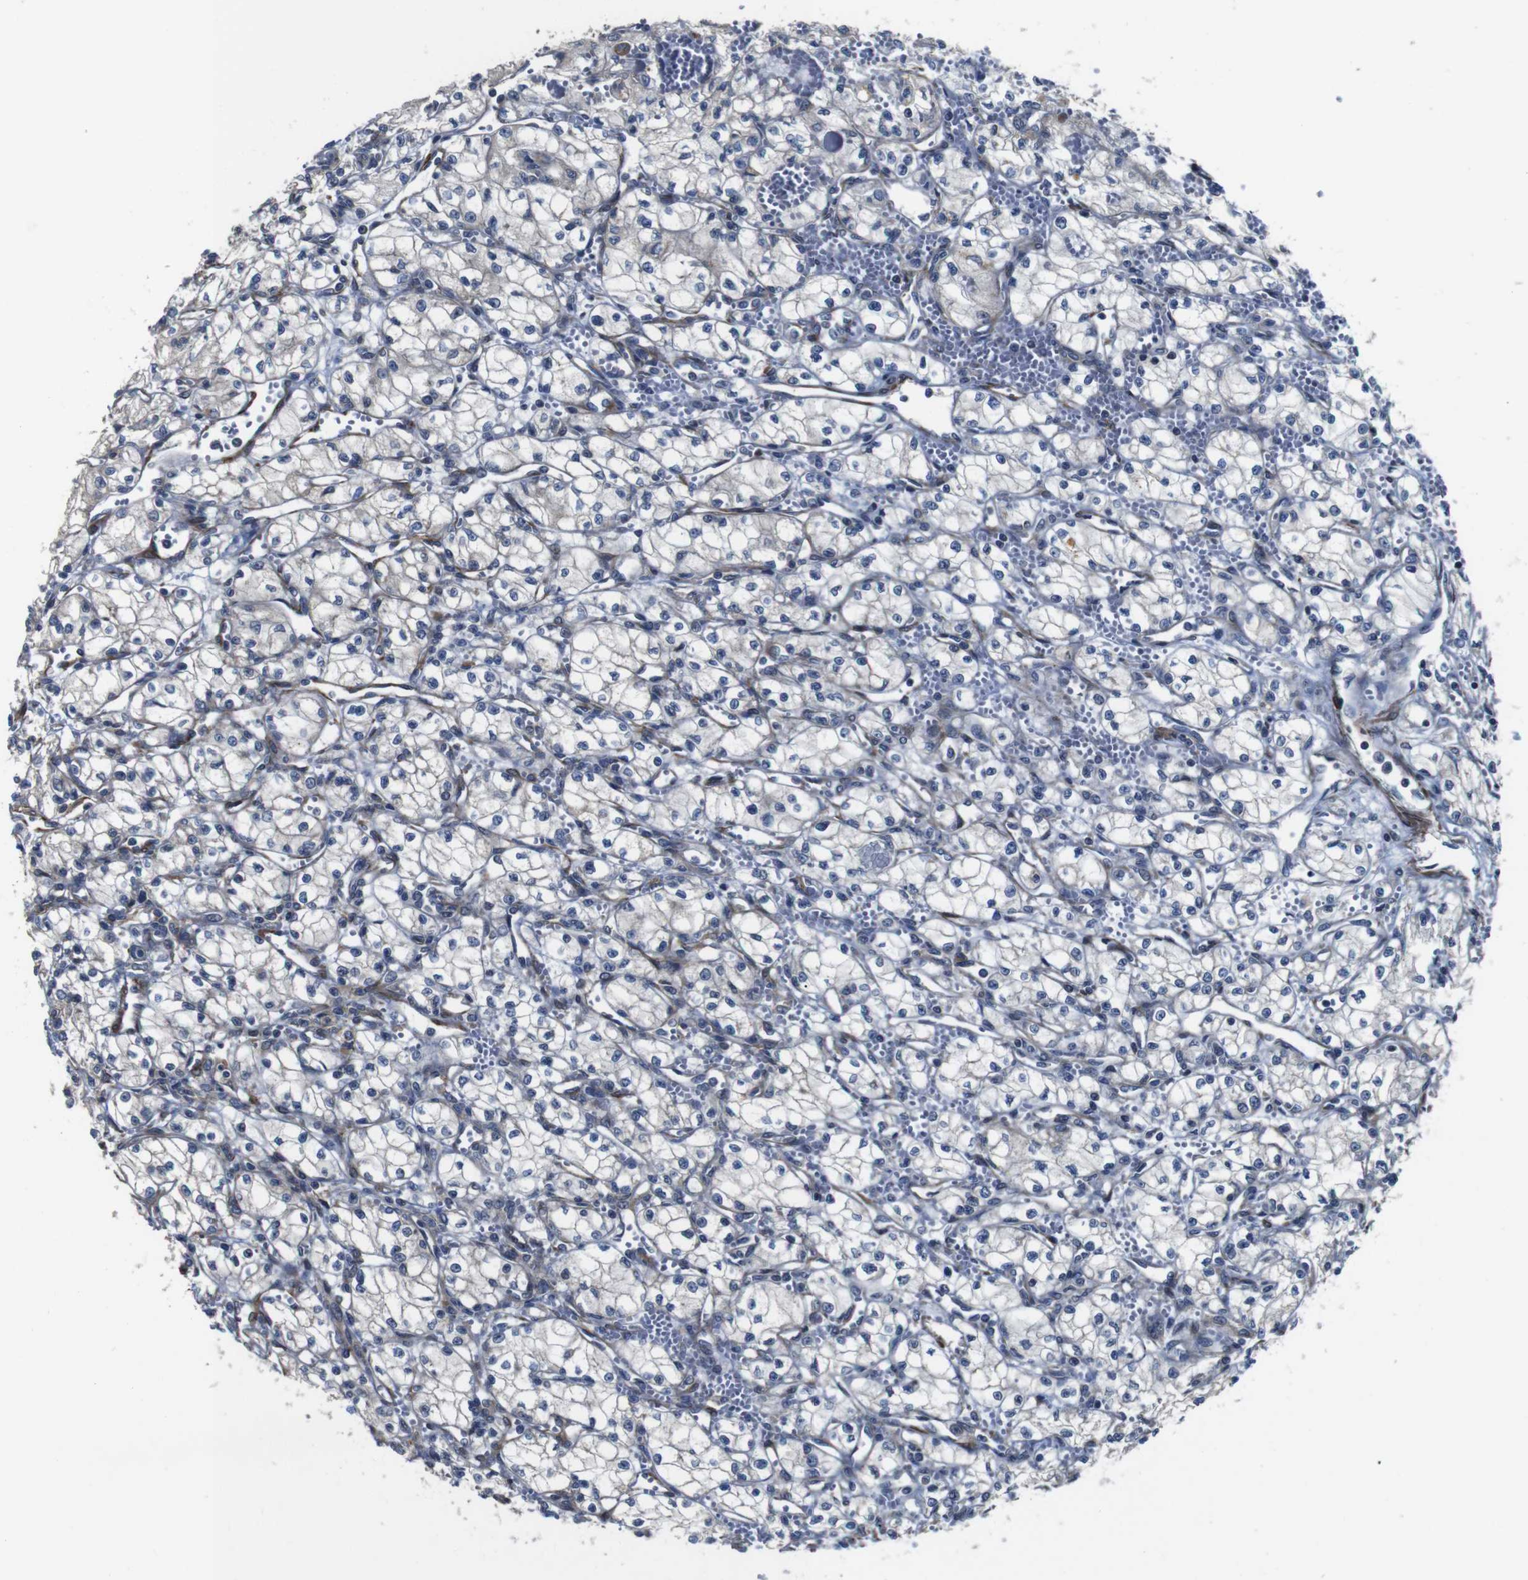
{"staining": {"intensity": "negative", "quantity": "none", "location": "none"}, "tissue": "renal cancer", "cell_type": "Tumor cells", "image_type": "cancer", "snomed": [{"axis": "morphology", "description": "Normal tissue, NOS"}, {"axis": "morphology", "description": "Adenocarcinoma, NOS"}, {"axis": "topography", "description": "Kidney"}], "caption": "Human adenocarcinoma (renal) stained for a protein using immunohistochemistry shows no expression in tumor cells.", "gene": "GGT7", "patient": {"sex": "male", "age": 59}}